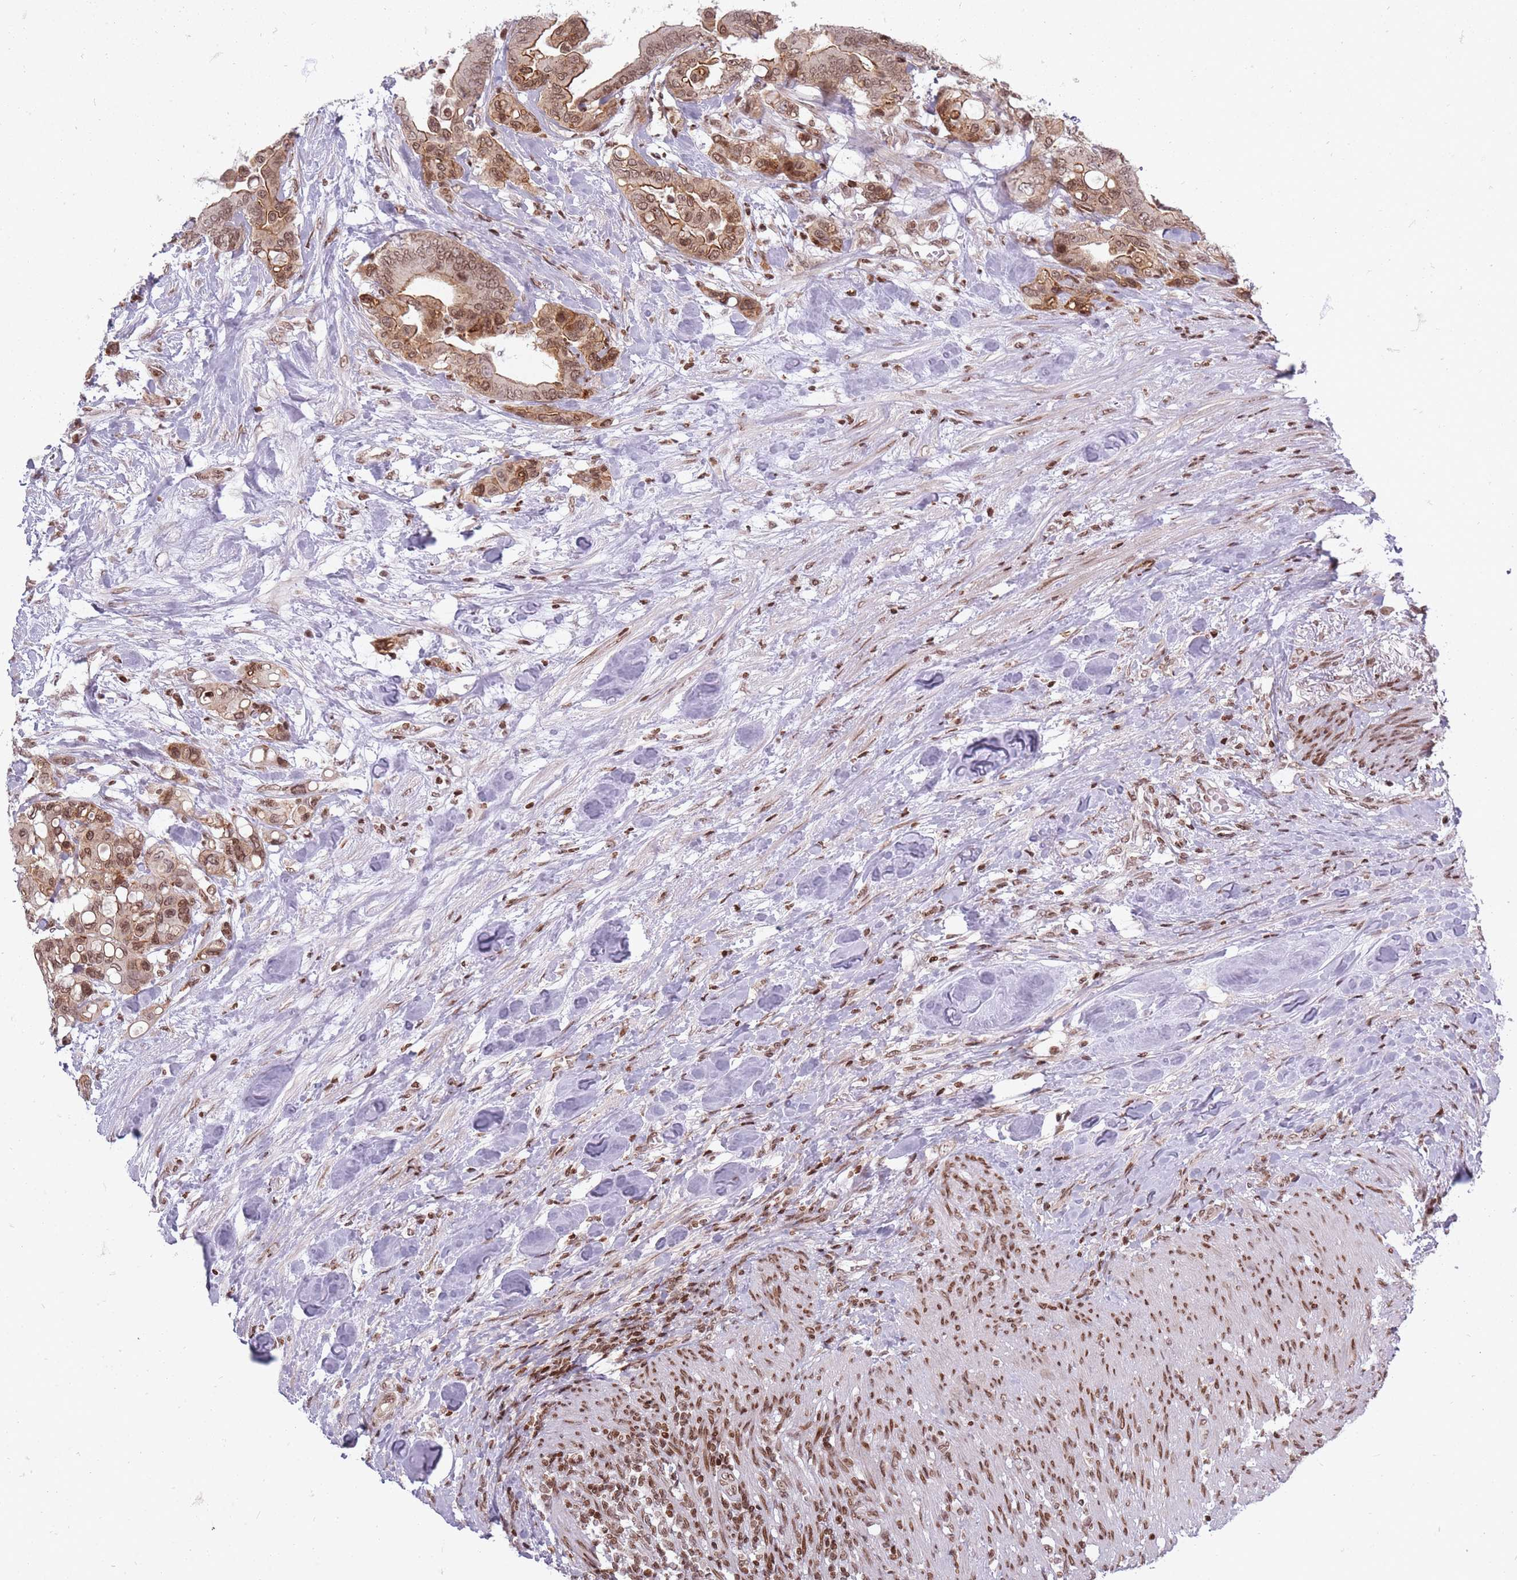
{"staining": {"intensity": "moderate", "quantity": ">75%", "location": "cytoplasmic/membranous,nuclear"}, "tissue": "colorectal cancer", "cell_type": "Tumor cells", "image_type": "cancer", "snomed": [{"axis": "morphology", "description": "Adenocarcinoma, NOS"}, {"axis": "topography", "description": "Colon"}], "caption": "Colorectal adenocarcinoma stained with a brown dye reveals moderate cytoplasmic/membranous and nuclear positive staining in about >75% of tumor cells.", "gene": "TMC6", "patient": {"sex": "male", "age": 82}}